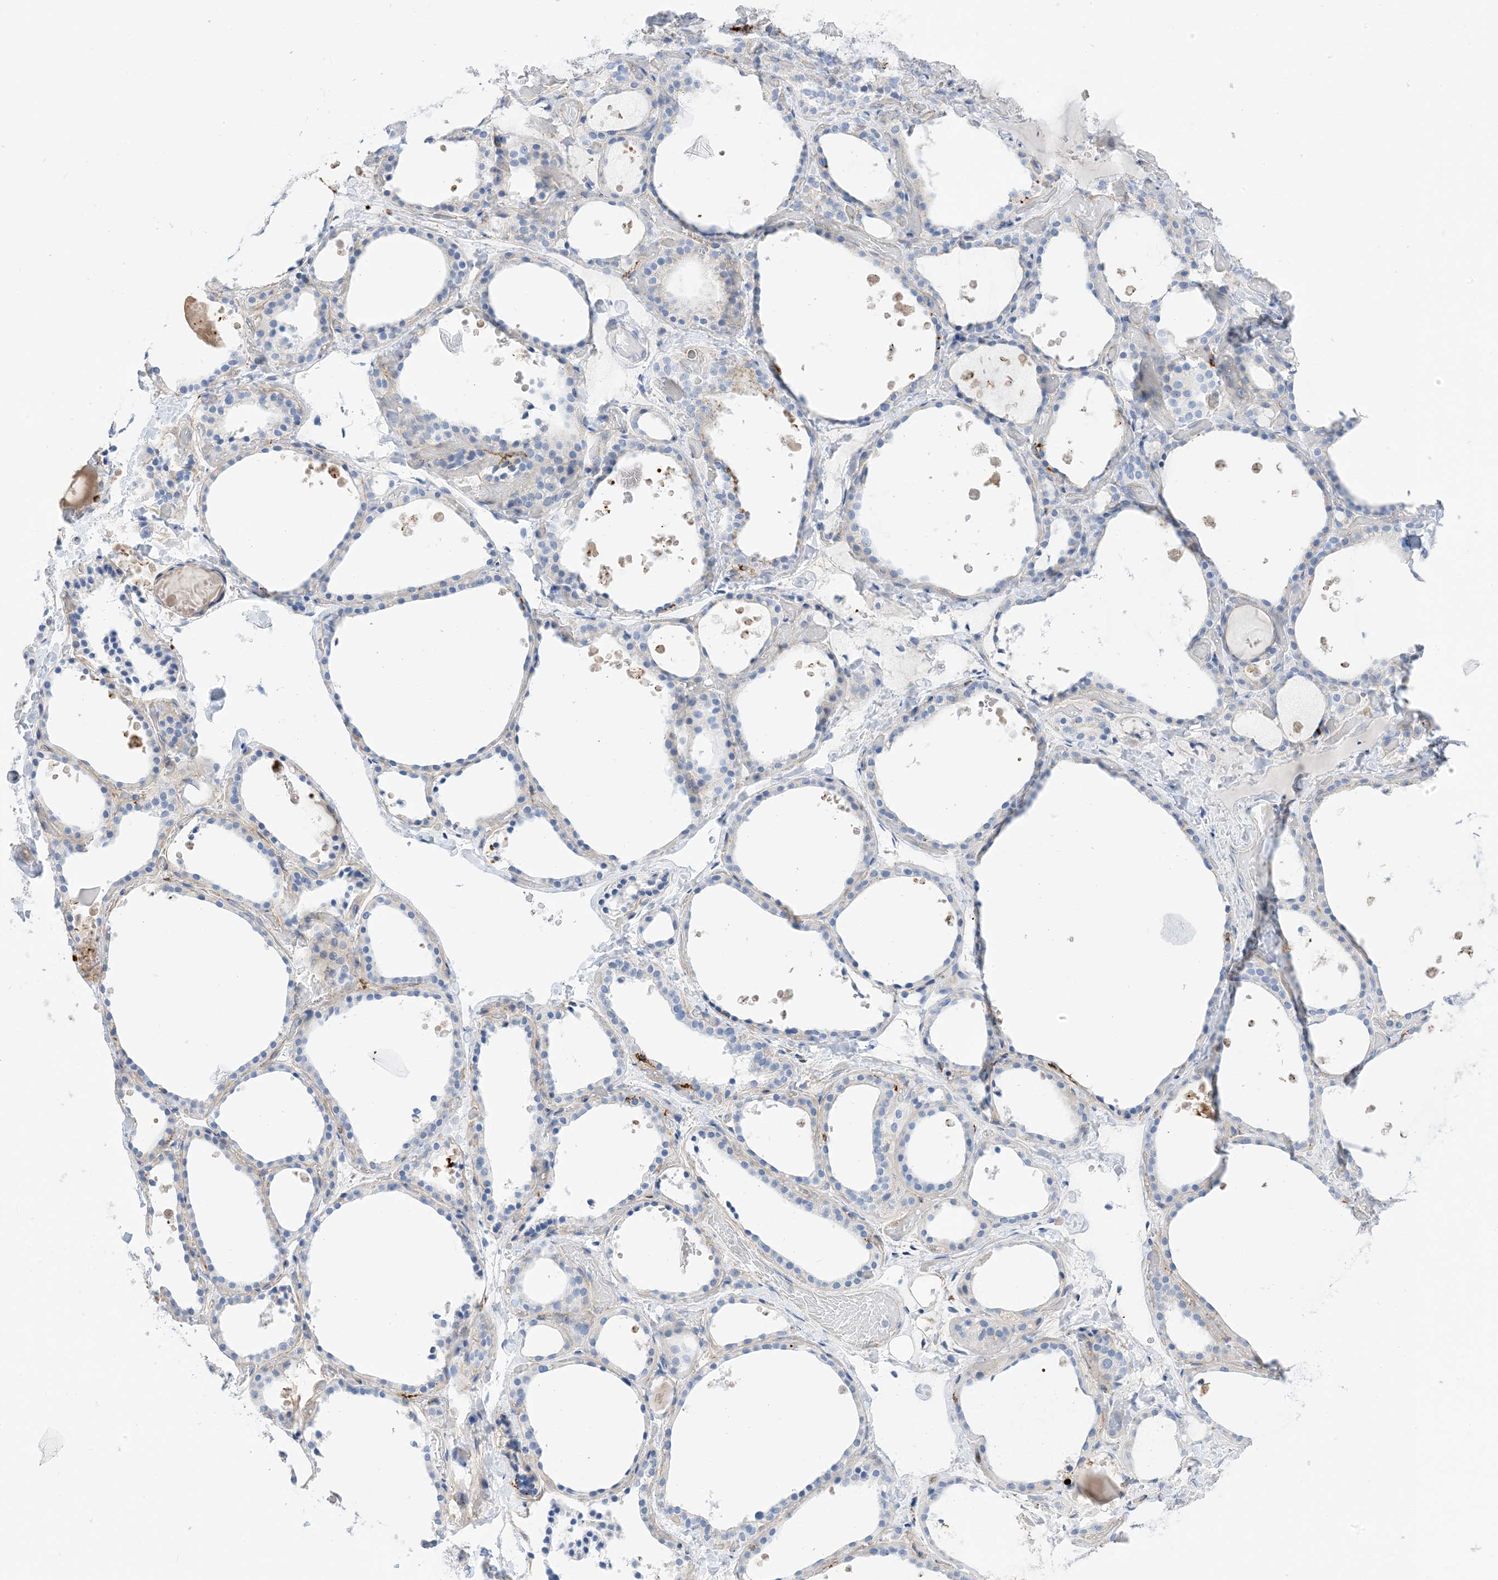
{"staining": {"intensity": "negative", "quantity": "none", "location": "none"}, "tissue": "thyroid gland", "cell_type": "Glandular cells", "image_type": "normal", "snomed": [{"axis": "morphology", "description": "Normal tissue, NOS"}, {"axis": "topography", "description": "Thyroid gland"}], "caption": "A photomicrograph of human thyroid gland is negative for staining in glandular cells.", "gene": "DPH3", "patient": {"sex": "female", "age": 44}}